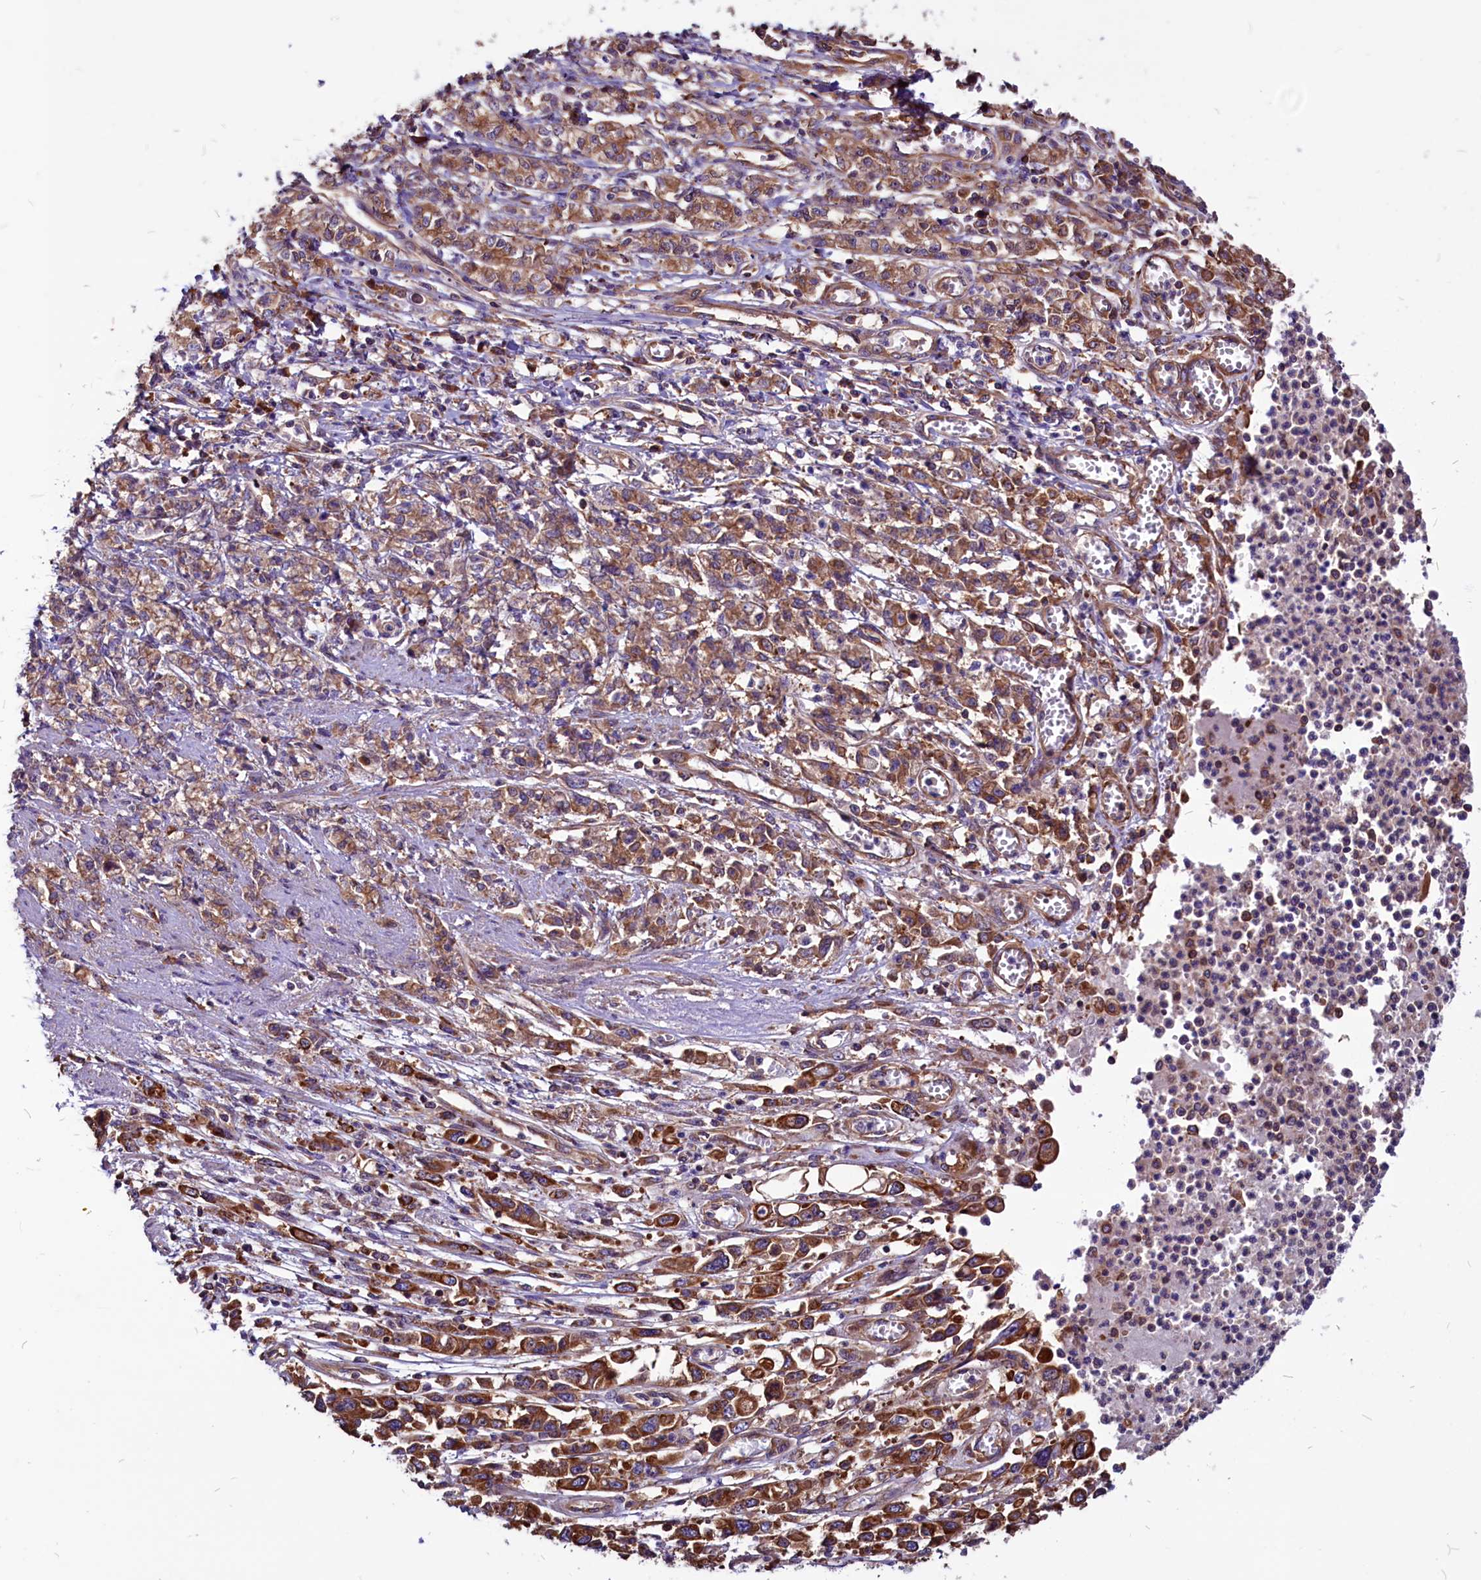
{"staining": {"intensity": "moderate", "quantity": ">75%", "location": "cytoplasmic/membranous"}, "tissue": "stomach cancer", "cell_type": "Tumor cells", "image_type": "cancer", "snomed": [{"axis": "morphology", "description": "Adenocarcinoma, NOS"}, {"axis": "topography", "description": "Stomach"}], "caption": "Brown immunohistochemical staining in adenocarcinoma (stomach) displays moderate cytoplasmic/membranous staining in about >75% of tumor cells. The protein of interest is stained brown, and the nuclei are stained in blue (DAB IHC with brightfield microscopy, high magnification).", "gene": "EIF3G", "patient": {"sex": "female", "age": 76}}